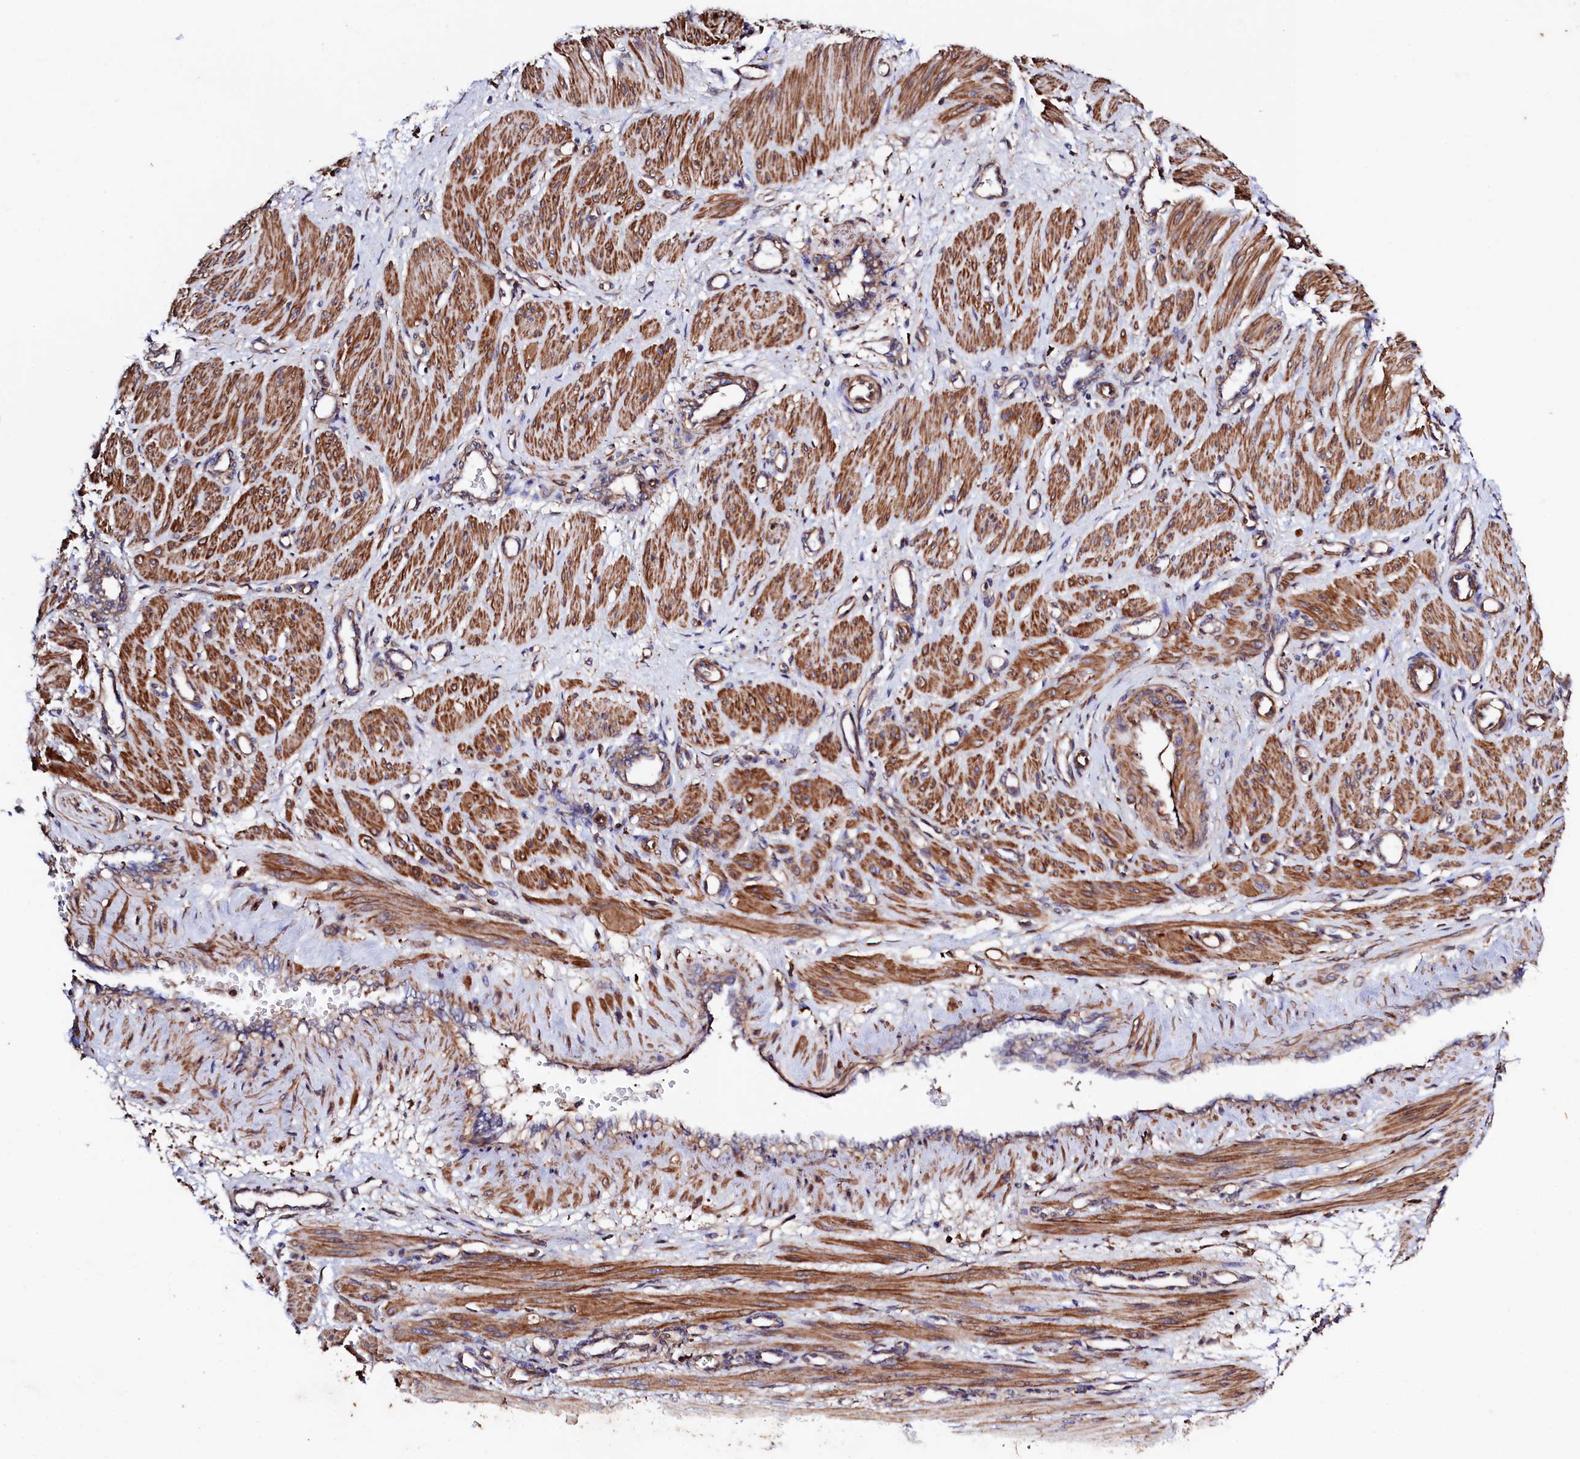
{"staining": {"intensity": "moderate", "quantity": ">75%", "location": "cytoplasmic/membranous"}, "tissue": "smooth muscle", "cell_type": "Smooth muscle cells", "image_type": "normal", "snomed": [{"axis": "morphology", "description": "Normal tissue, NOS"}, {"axis": "topography", "description": "Endometrium"}], "caption": "High-magnification brightfield microscopy of benign smooth muscle stained with DAB (brown) and counterstained with hematoxylin (blue). smooth muscle cells exhibit moderate cytoplasmic/membranous staining is present in approximately>75% of cells. The staining is performed using DAB (3,3'-diaminobenzidine) brown chromogen to label protein expression. The nuclei are counter-stained blue using hematoxylin.", "gene": "STAMBPL1", "patient": {"sex": "female", "age": 33}}